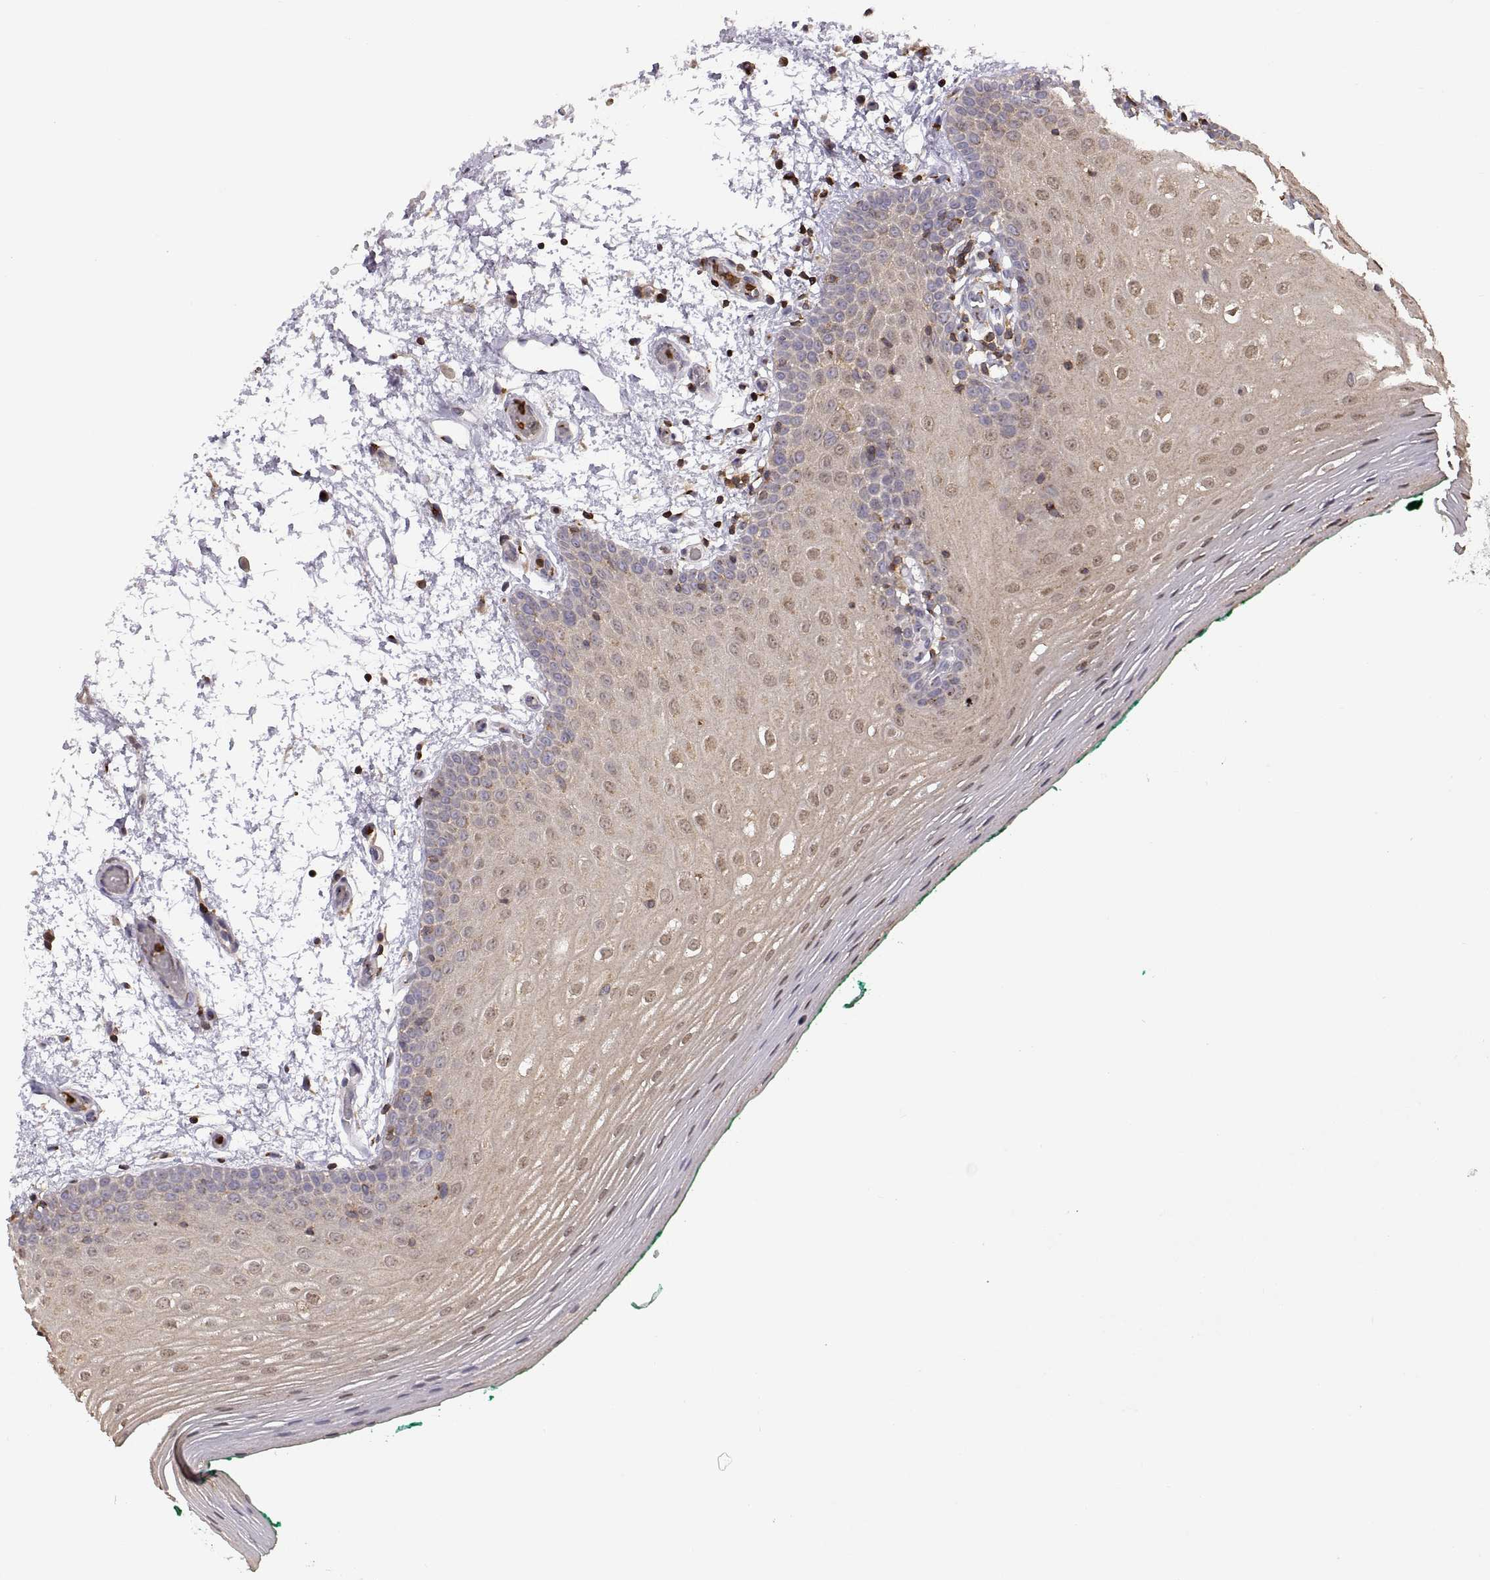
{"staining": {"intensity": "weak", "quantity": ">75%", "location": "cytoplasmic/membranous"}, "tissue": "oral mucosa", "cell_type": "Squamous epithelial cells", "image_type": "normal", "snomed": [{"axis": "morphology", "description": "Normal tissue, NOS"}, {"axis": "morphology", "description": "Squamous cell carcinoma, NOS"}, {"axis": "topography", "description": "Oral tissue"}, {"axis": "topography", "description": "Head-Neck"}], "caption": "Immunohistochemistry of normal oral mucosa demonstrates low levels of weak cytoplasmic/membranous positivity in about >75% of squamous epithelial cells. (Brightfield microscopy of DAB IHC at high magnification).", "gene": "ACAP1", "patient": {"sex": "male", "age": 78}}